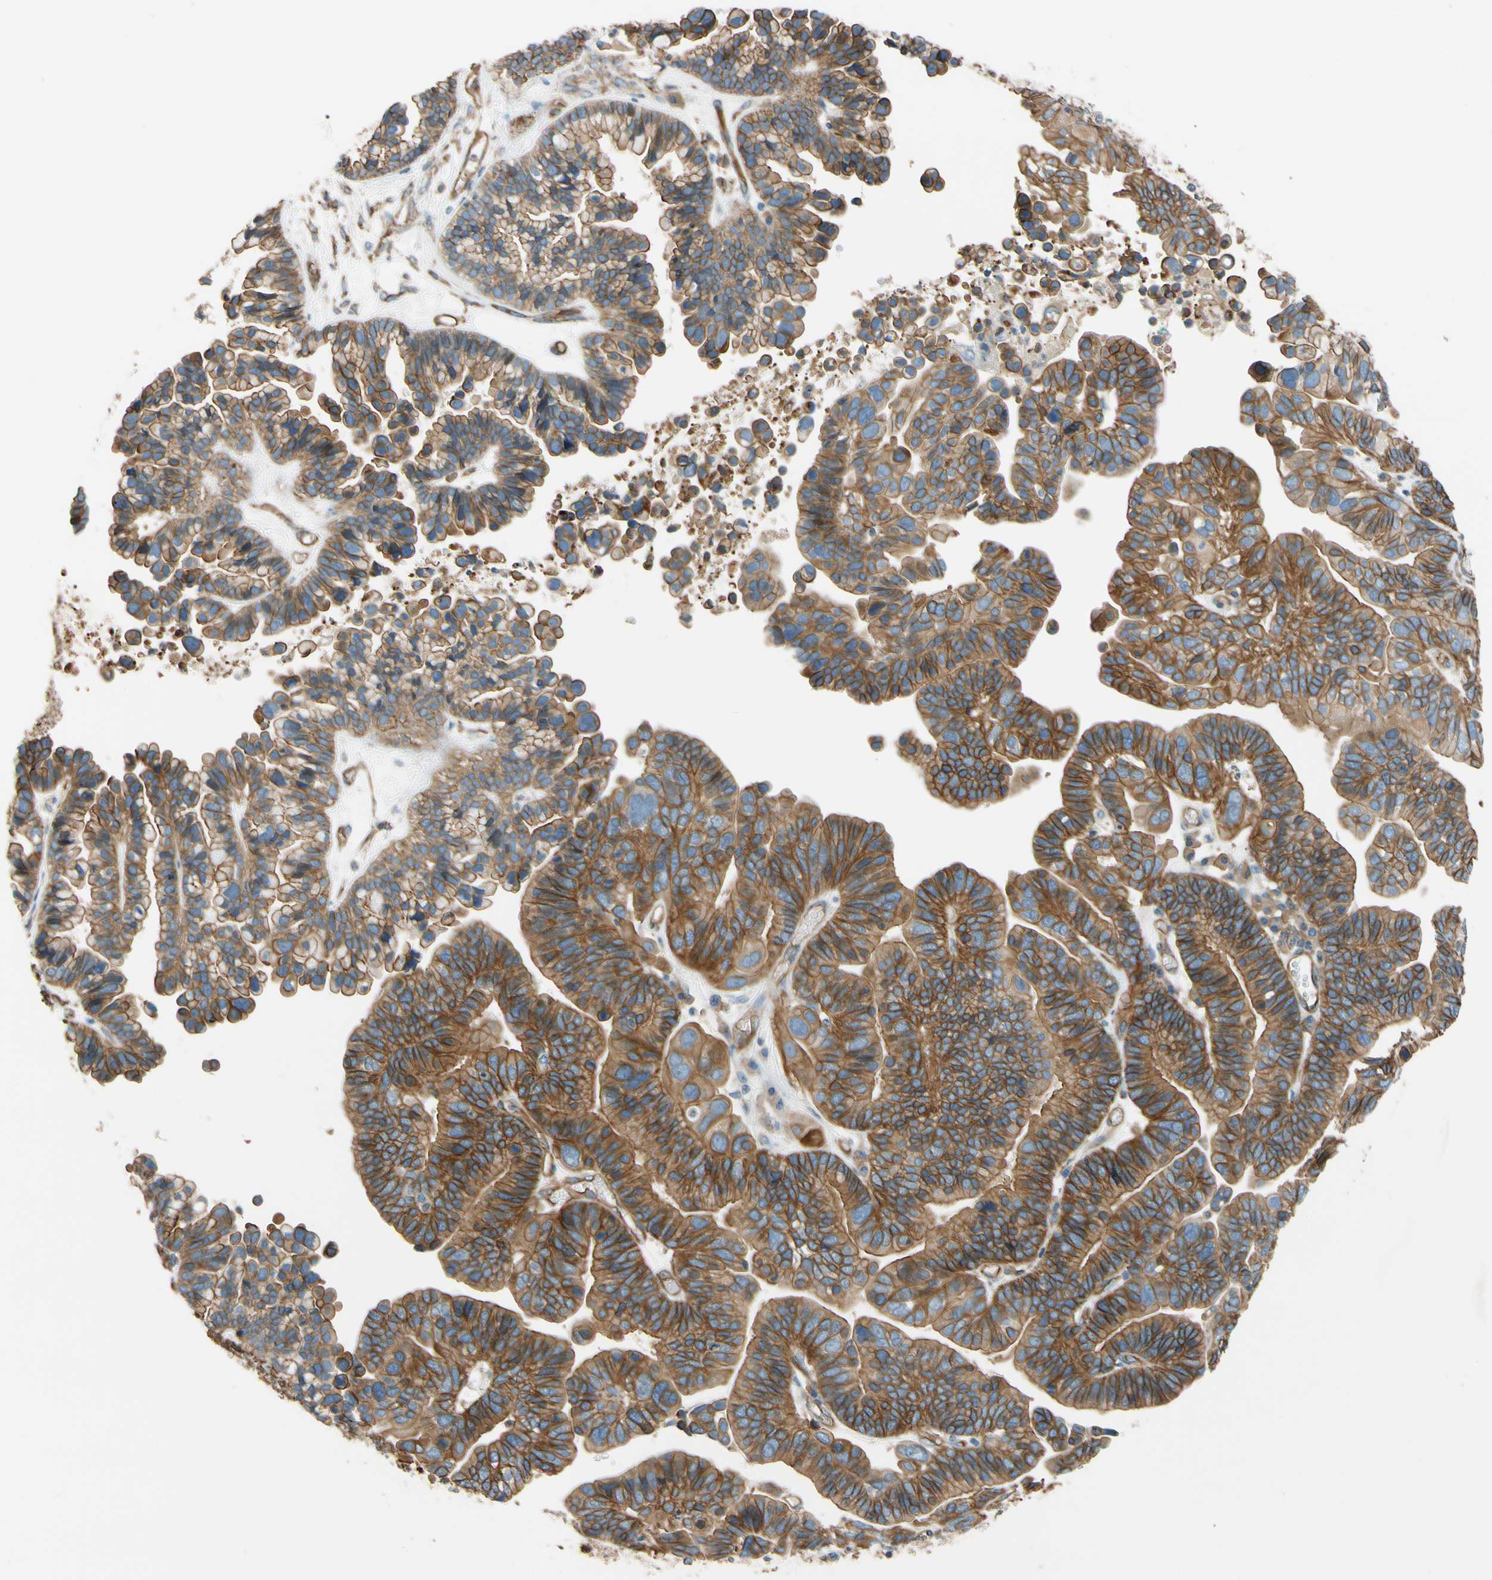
{"staining": {"intensity": "strong", "quantity": ">75%", "location": "cytoplasmic/membranous"}, "tissue": "ovarian cancer", "cell_type": "Tumor cells", "image_type": "cancer", "snomed": [{"axis": "morphology", "description": "Cystadenocarcinoma, serous, NOS"}, {"axis": "topography", "description": "Ovary"}], "caption": "This micrograph shows IHC staining of serous cystadenocarcinoma (ovarian), with high strong cytoplasmic/membranous staining in approximately >75% of tumor cells.", "gene": "SPTAN1", "patient": {"sex": "female", "age": 56}}